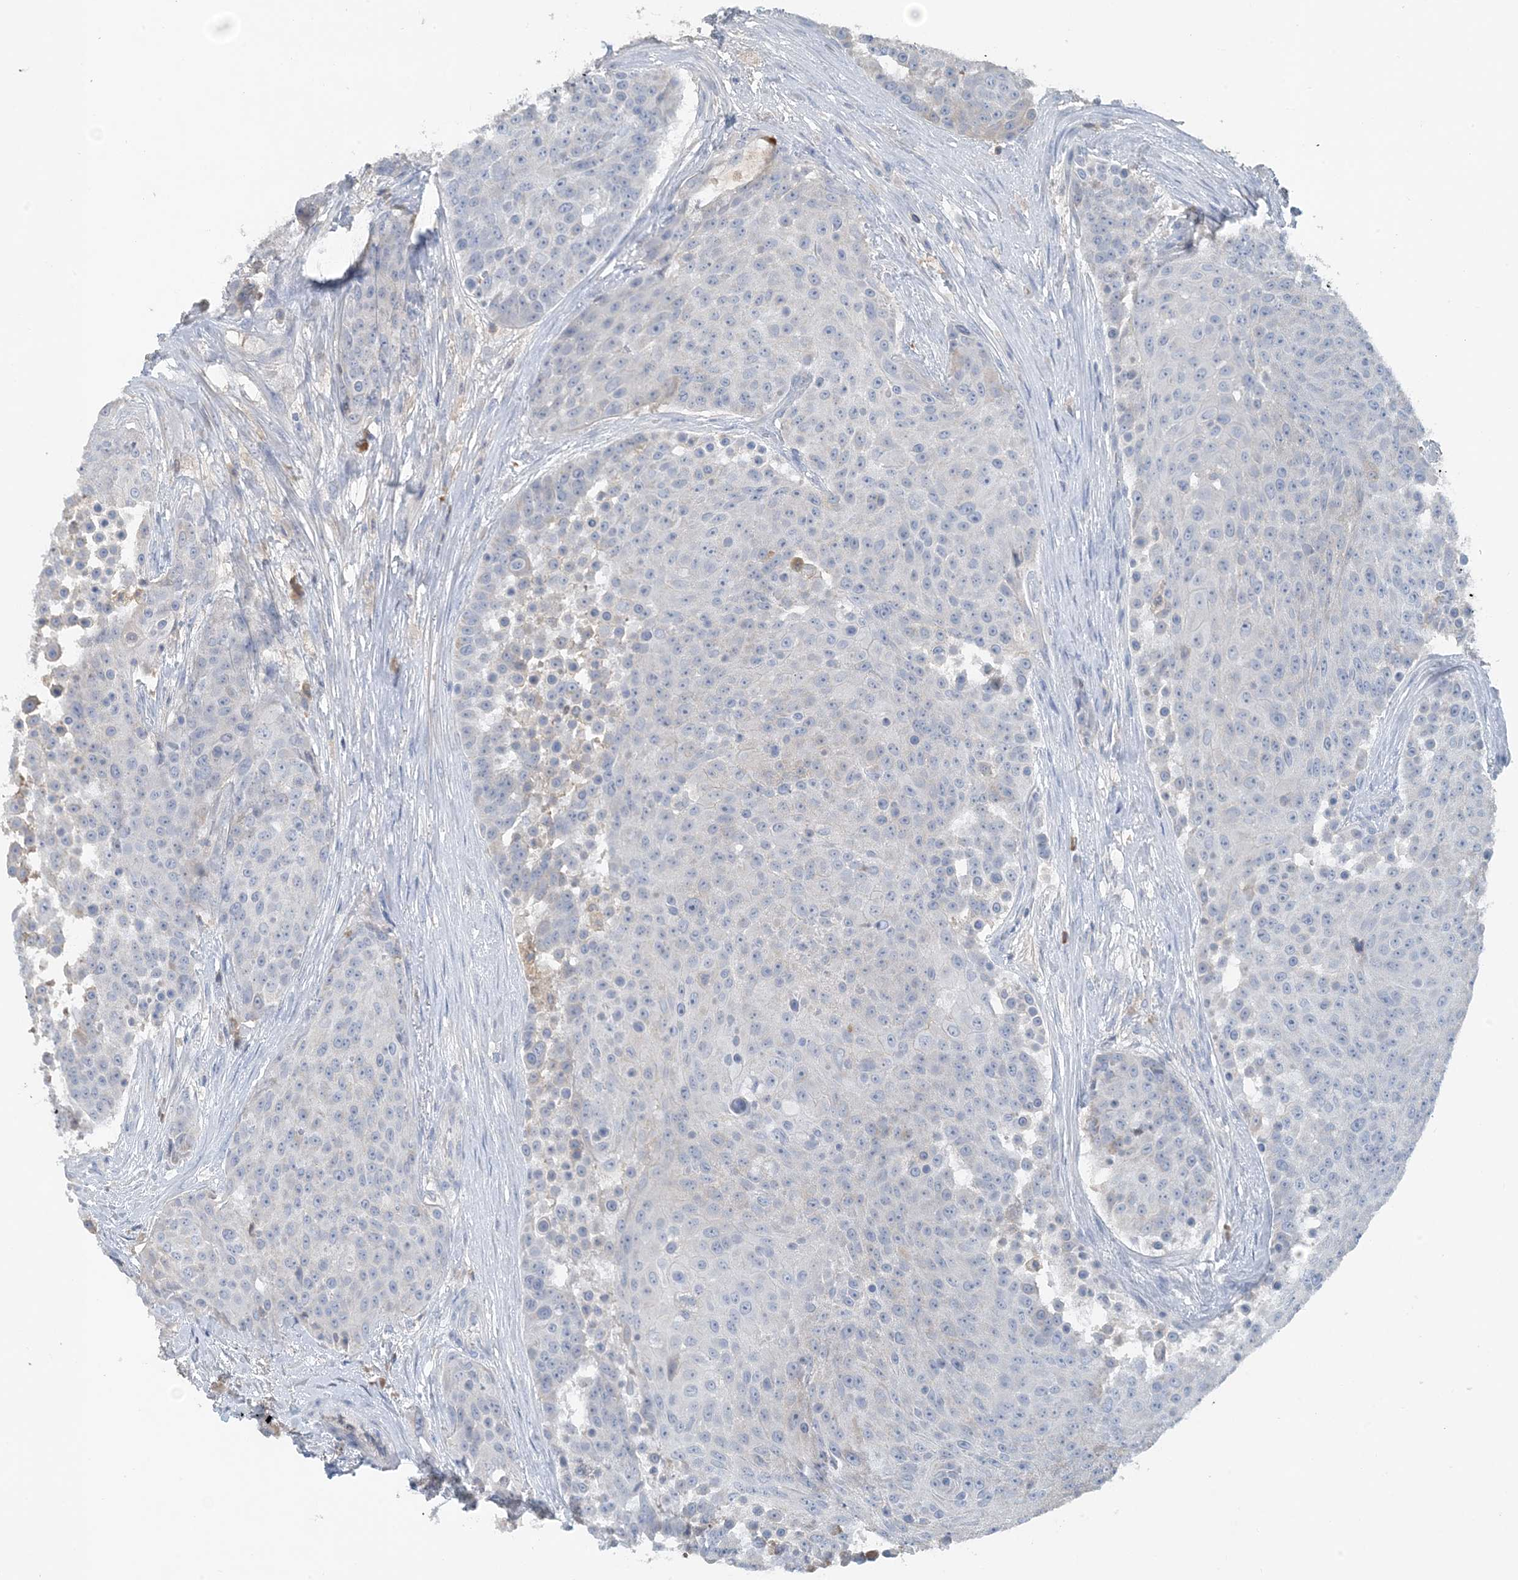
{"staining": {"intensity": "negative", "quantity": "none", "location": "none"}, "tissue": "urothelial cancer", "cell_type": "Tumor cells", "image_type": "cancer", "snomed": [{"axis": "morphology", "description": "Urothelial carcinoma, High grade"}, {"axis": "topography", "description": "Urinary bladder"}], "caption": "Immunohistochemistry of human urothelial cancer demonstrates no expression in tumor cells.", "gene": "CTRL", "patient": {"sex": "female", "age": 63}}